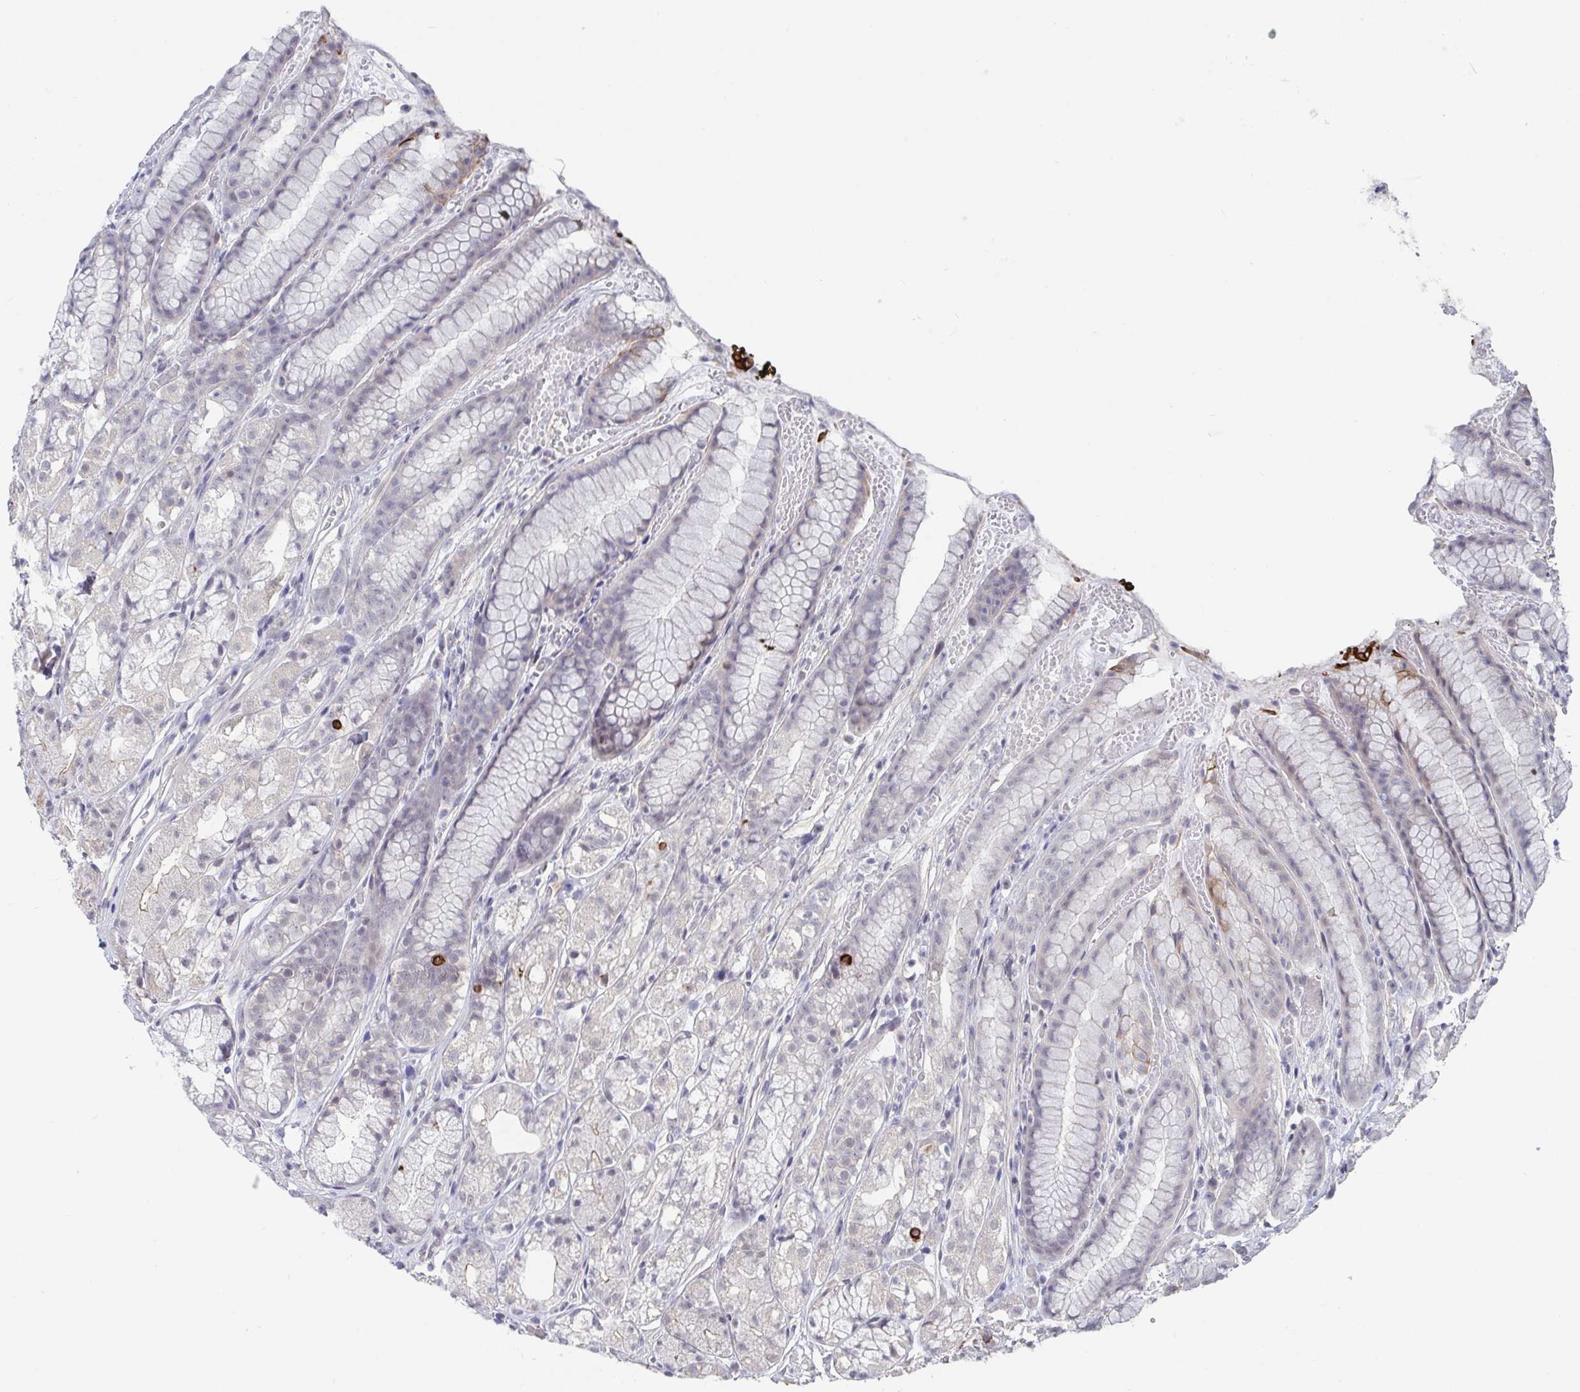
{"staining": {"intensity": "strong", "quantity": "<25%", "location": "cytoplasmic/membranous"}, "tissue": "stomach", "cell_type": "Glandular cells", "image_type": "normal", "snomed": [{"axis": "morphology", "description": "Normal tissue, NOS"}, {"axis": "topography", "description": "Smooth muscle"}, {"axis": "topography", "description": "Stomach"}], "caption": "Stomach stained with a brown dye shows strong cytoplasmic/membranous positive staining in approximately <25% of glandular cells.", "gene": "FAM156A", "patient": {"sex": "male", "age": 70}}